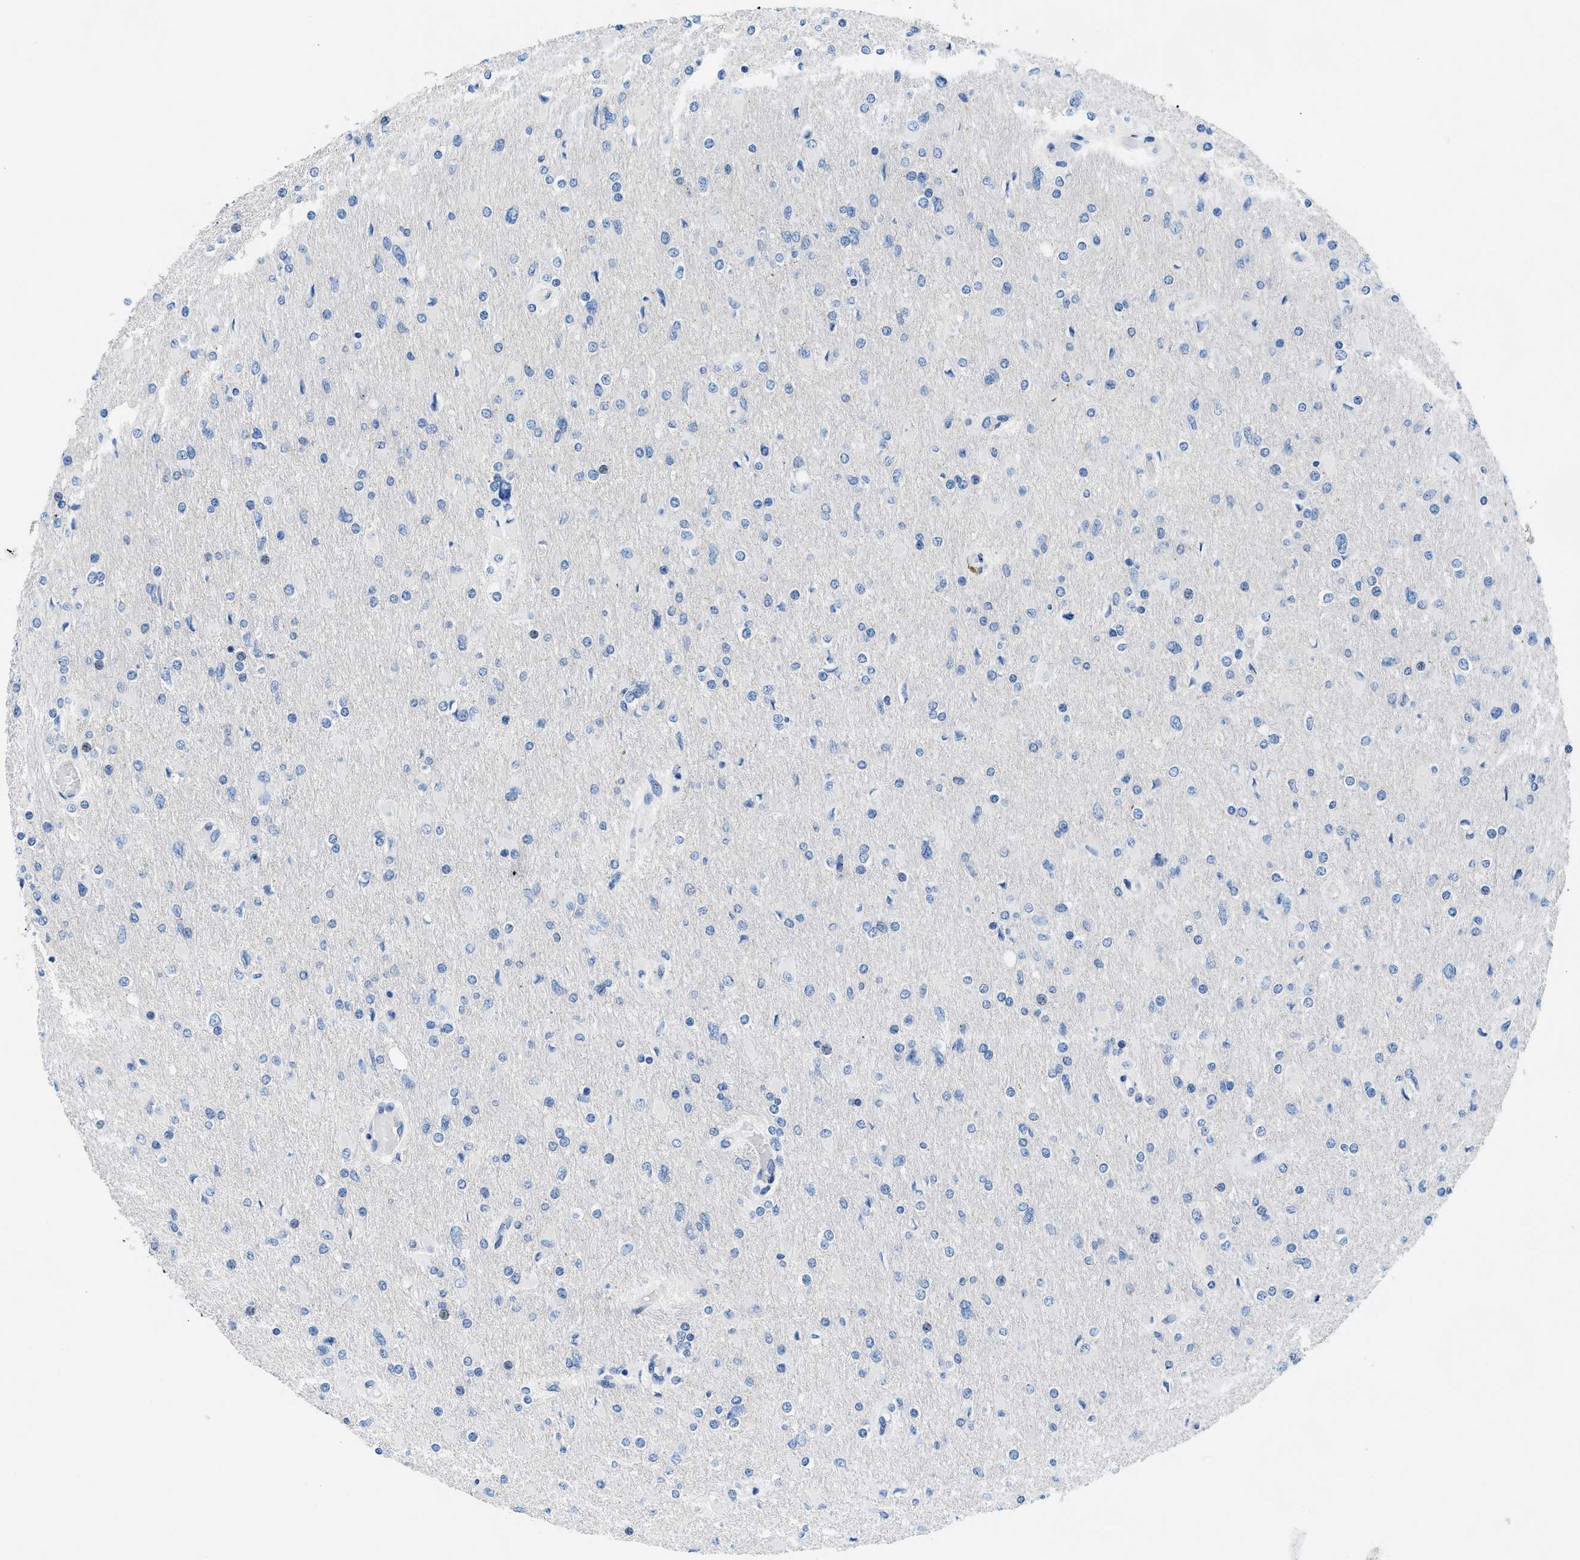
{"staining": {"intensity": "negative", "quantity": "none", "location": "none"}, "tissue": "glioma", "cell_type": "Tumor cells", "image_type": "cancer", "snomed": [{"axis": "morphology", "description": "Glioma, malignant, High grade"}, {"axis": "topography", "description": "Cerebral cortex"}], "caption": "Micrograph shows no protein staining in tumor cells of glioma tissue.", "gene": "FDCSP", "patient": {"sex": "female", "age": 36}}